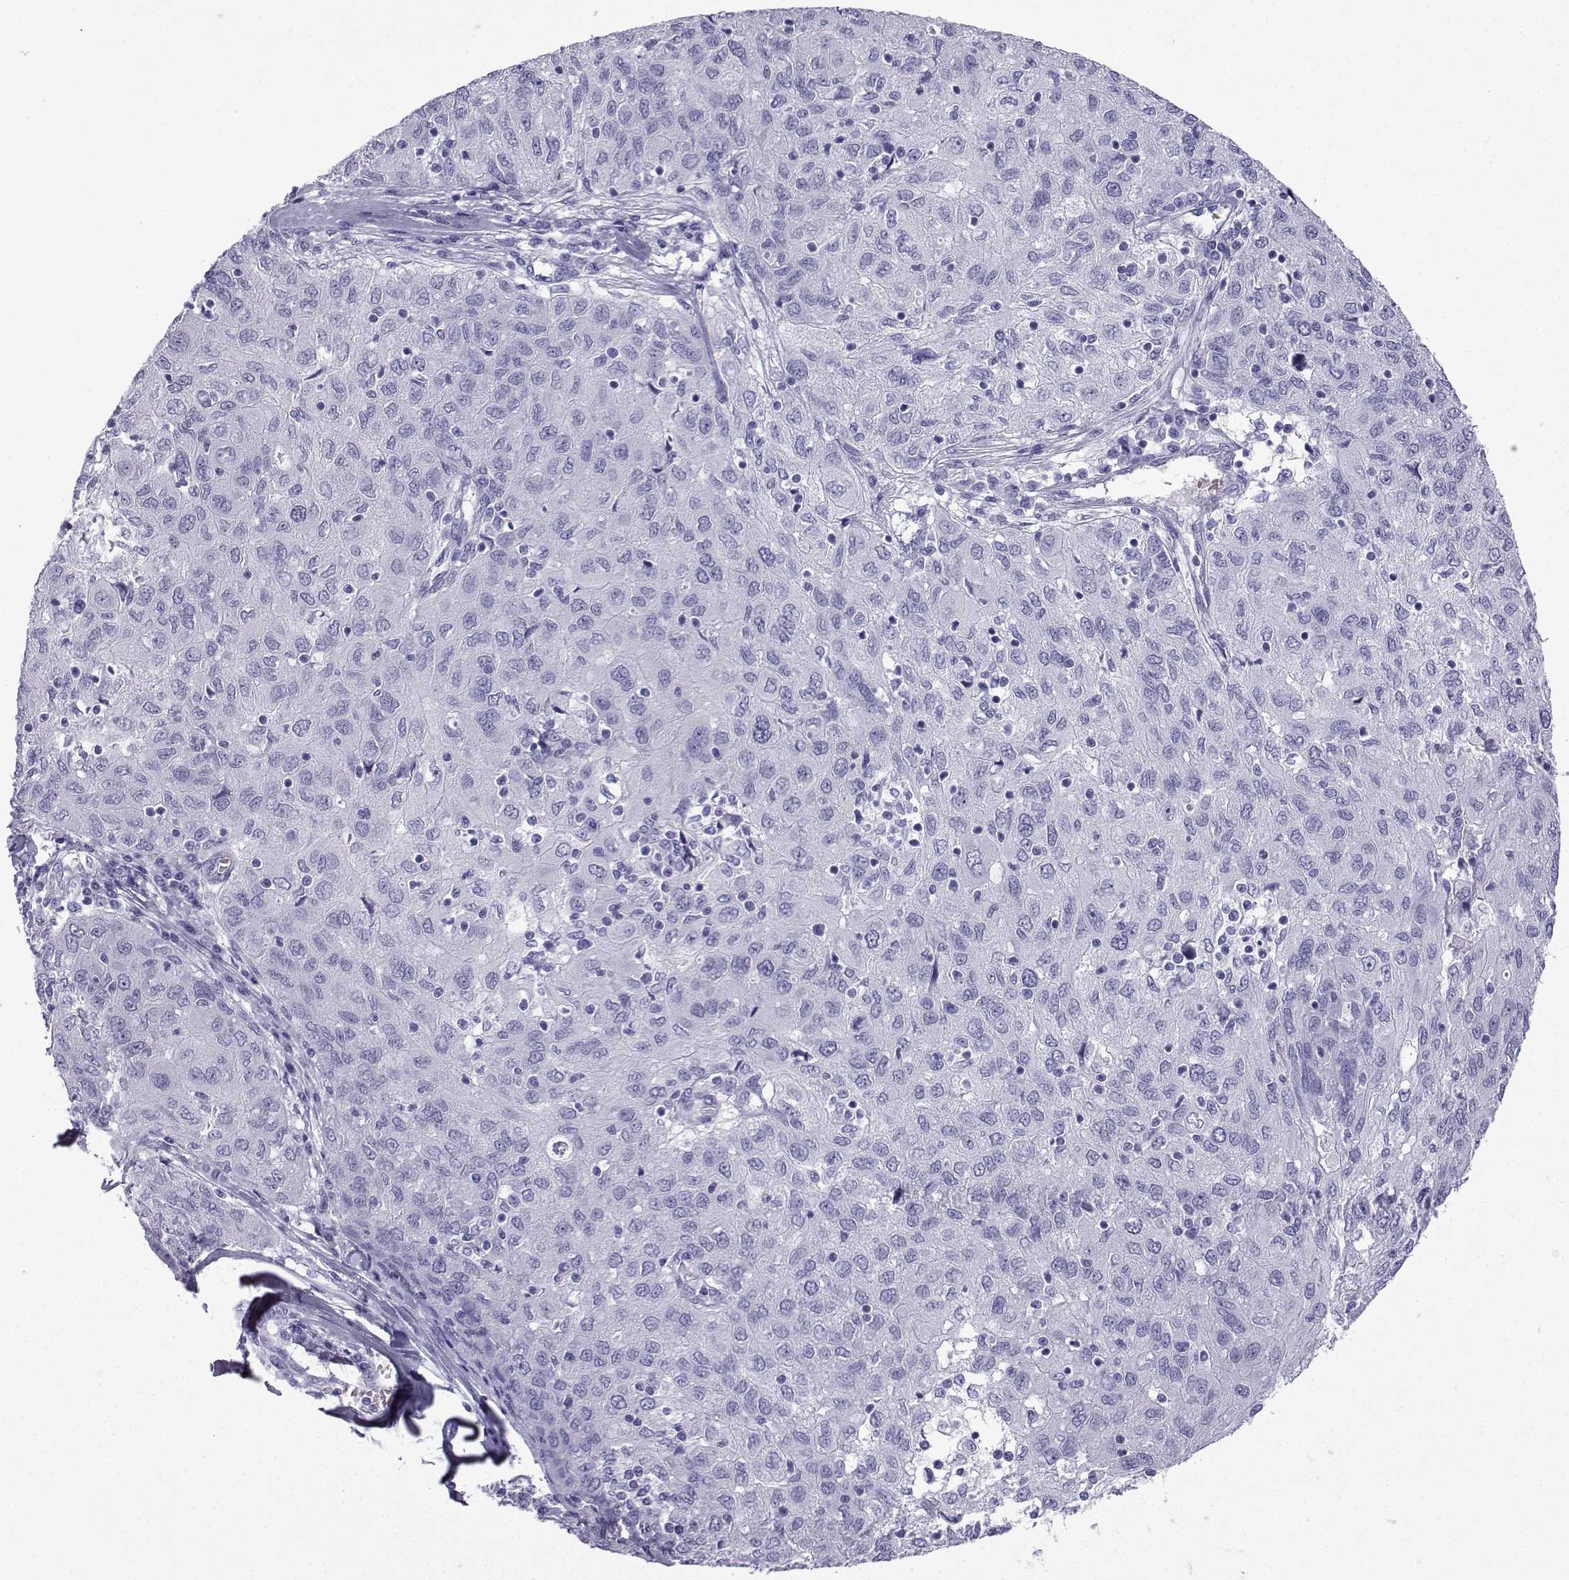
{"staining": {"intensity": "negative", "quantity": "none", "location": "none"}, "tissue": "ovarian cancer", "cell_type": "Tumor cells", "image_type": "cancer", "snomed": [{"axis": "morphology", "description": "Carcinoma, endometroid"}, {"axis": "topography", "description": "Ovary"}], "caption": "This micrograph is of ovarian endometroid carcinoma stained with IHC to label a protein in brown with the nuclei are counter-stained blue. There is no positivity in tumor cells. (IHC, brightfield microscopy, high magnification).", "gene": "TRIM46", "patient": {"sex": "female", "age": 50}}